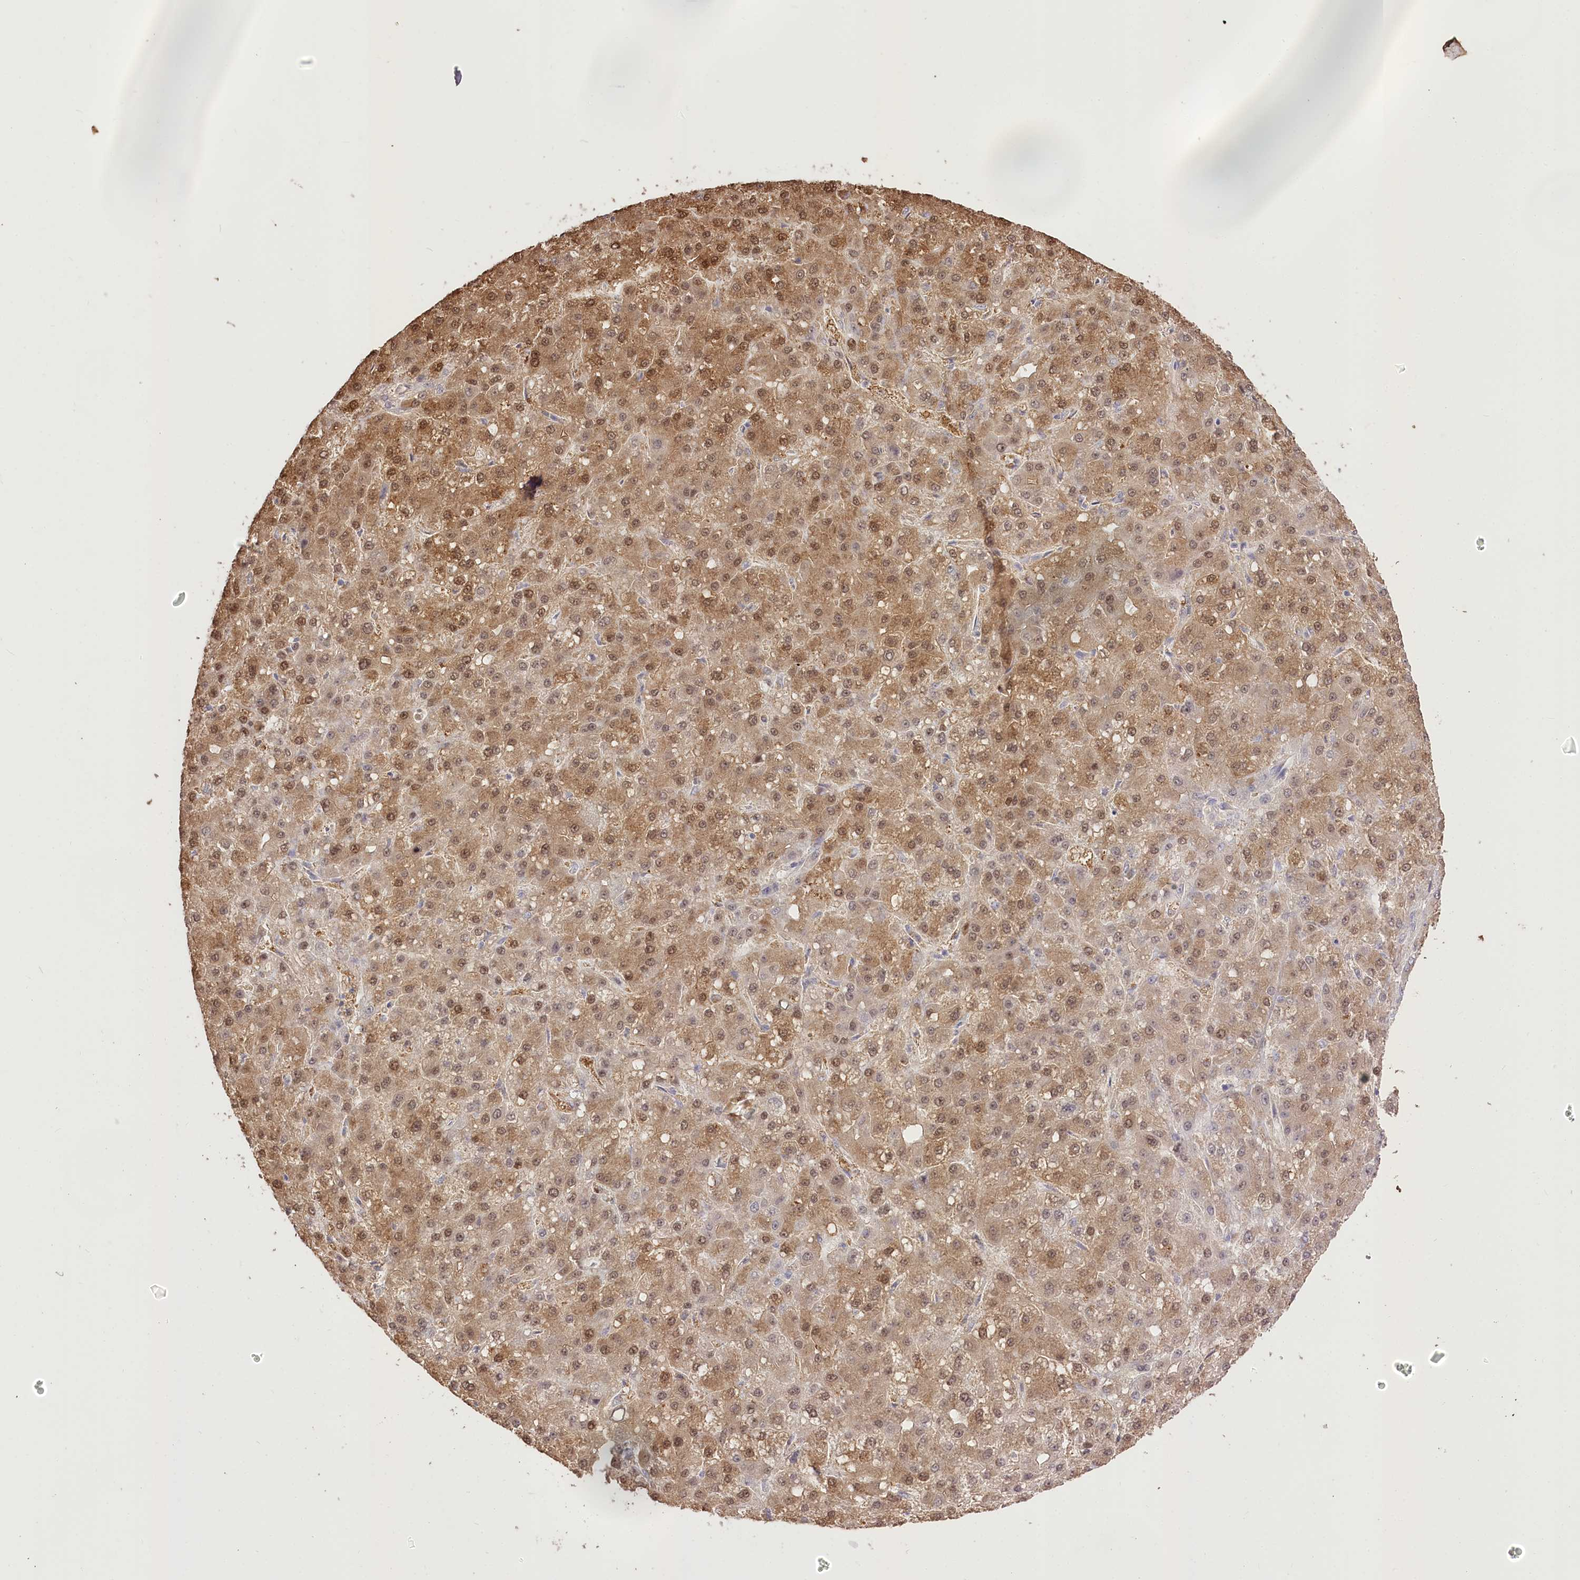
{"staining": {"intensity": "moderate", "quantity": ">75%", "location": "cytoplasmic/membranous,nuclear"}, "tissue": "liver cancer", "cell_type": "Tumor cells", "image_type": "cancer", "snomed": [{"axis": "morphology", "description": "Carcinoma, Hepatocellular, NOS"}, {"axis": "topography", "description": "Liver"}], "caption": "Immunohistochemical staining of liver cancer (hepatocellular carcinoma) demonstrates medium levels of moderate cytoplasmic/membranous and nuclear staining in about >75% of tumor cells.", "gene": "R3HDM2", "patient": {"sex": "male", "age": 67}}